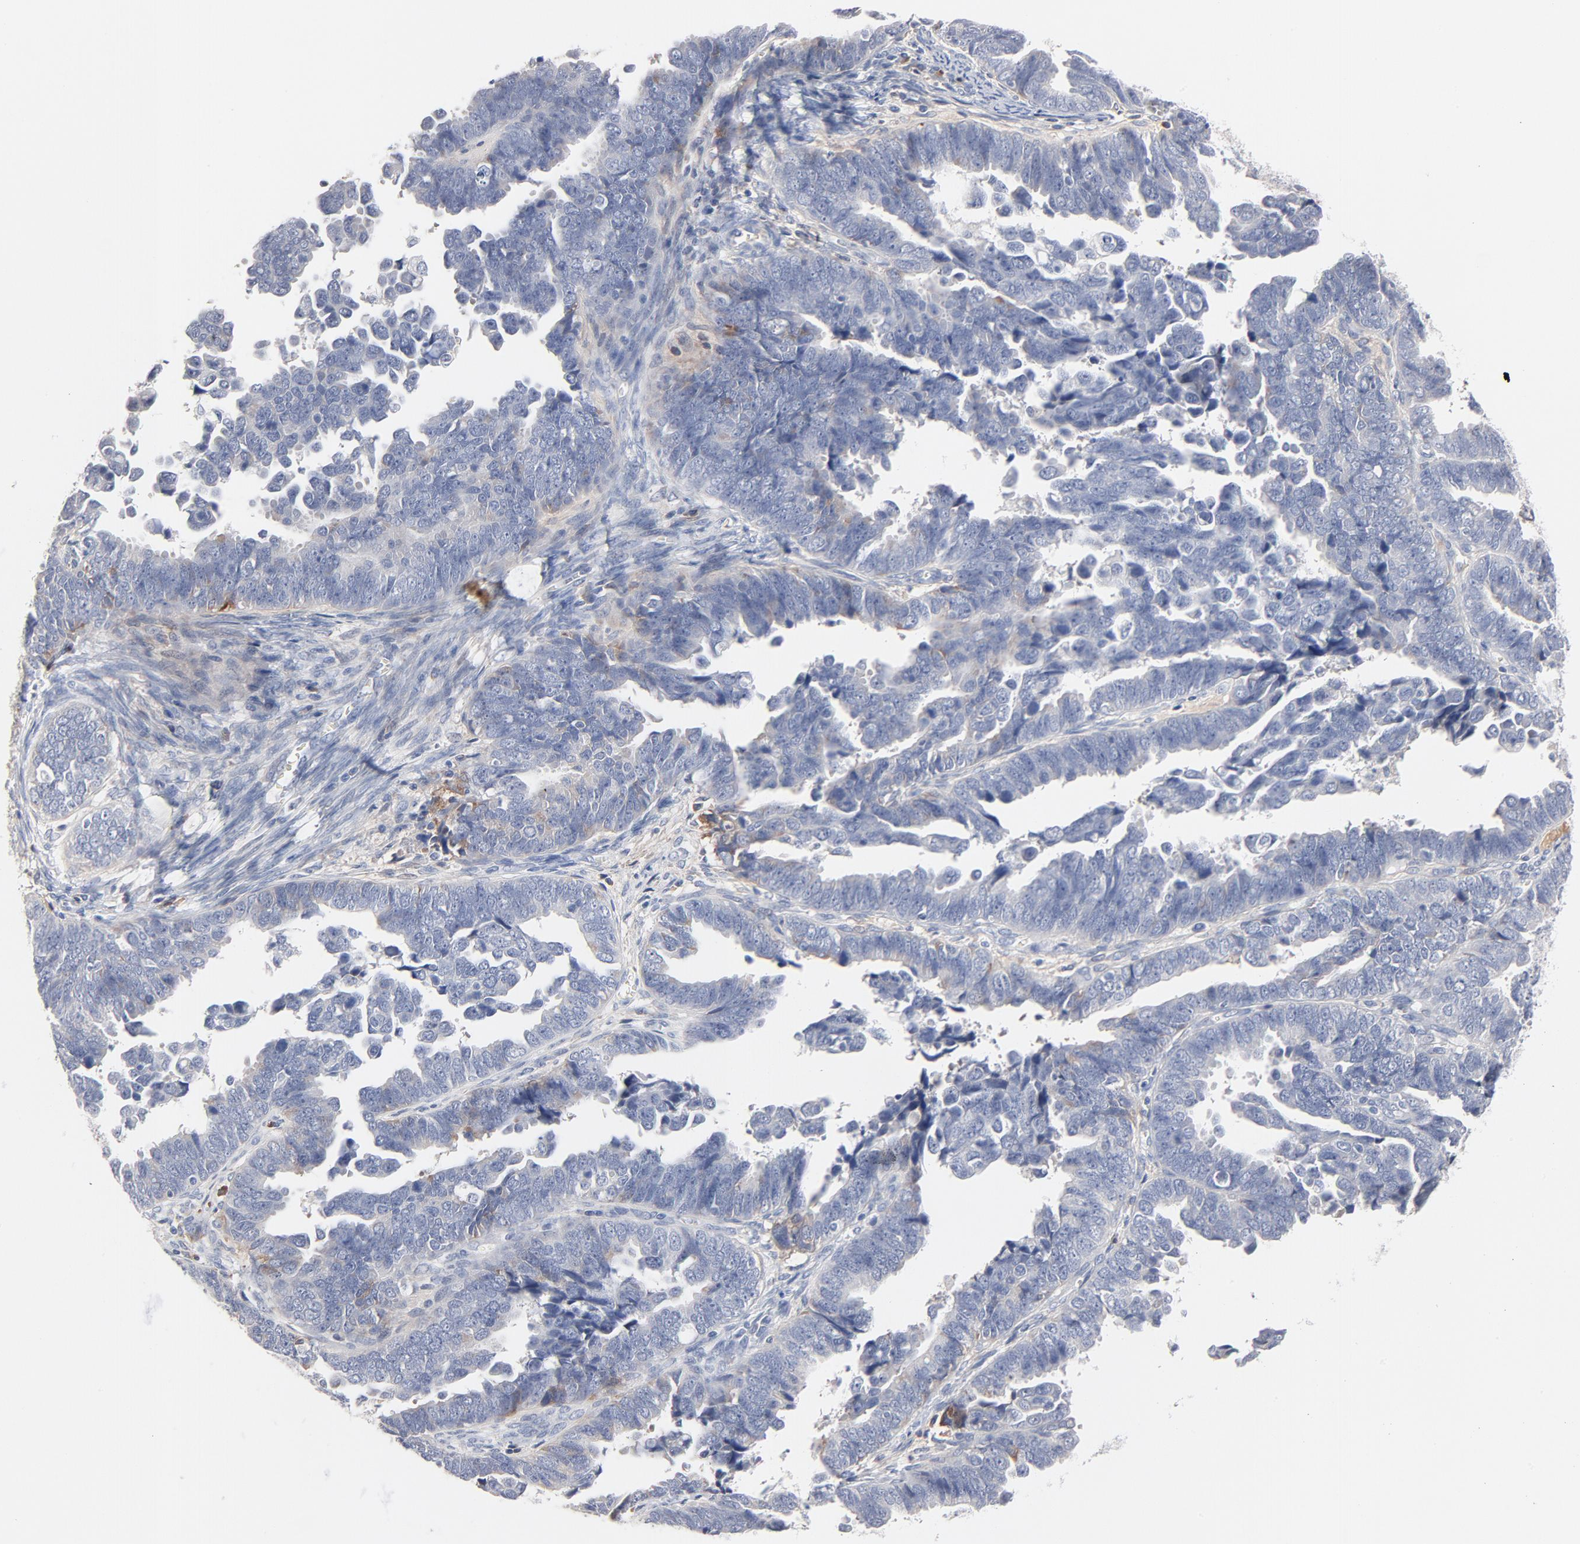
{"staining": {"intensity": "negative", "quantity": "none", "location": "none"}, "tissue": "endometrial cancer", "cell_type": "Tumor cells", "image_type": "cancer", "snomed": [{"axis": "morphology", "description": "Adenocarcinoma, NOS"}, {"axis": "topography", "description": "Endometrium"}], "caption": "High magnification brightfield microscopy of adenocarcinoma (endometrial) stained with DAB (brown) and counterstained with hematoxylin (blue): tumor cells show no significant expression.", "gene": "SERPINA4", "patient": {"sex": "female", "age": 75}}